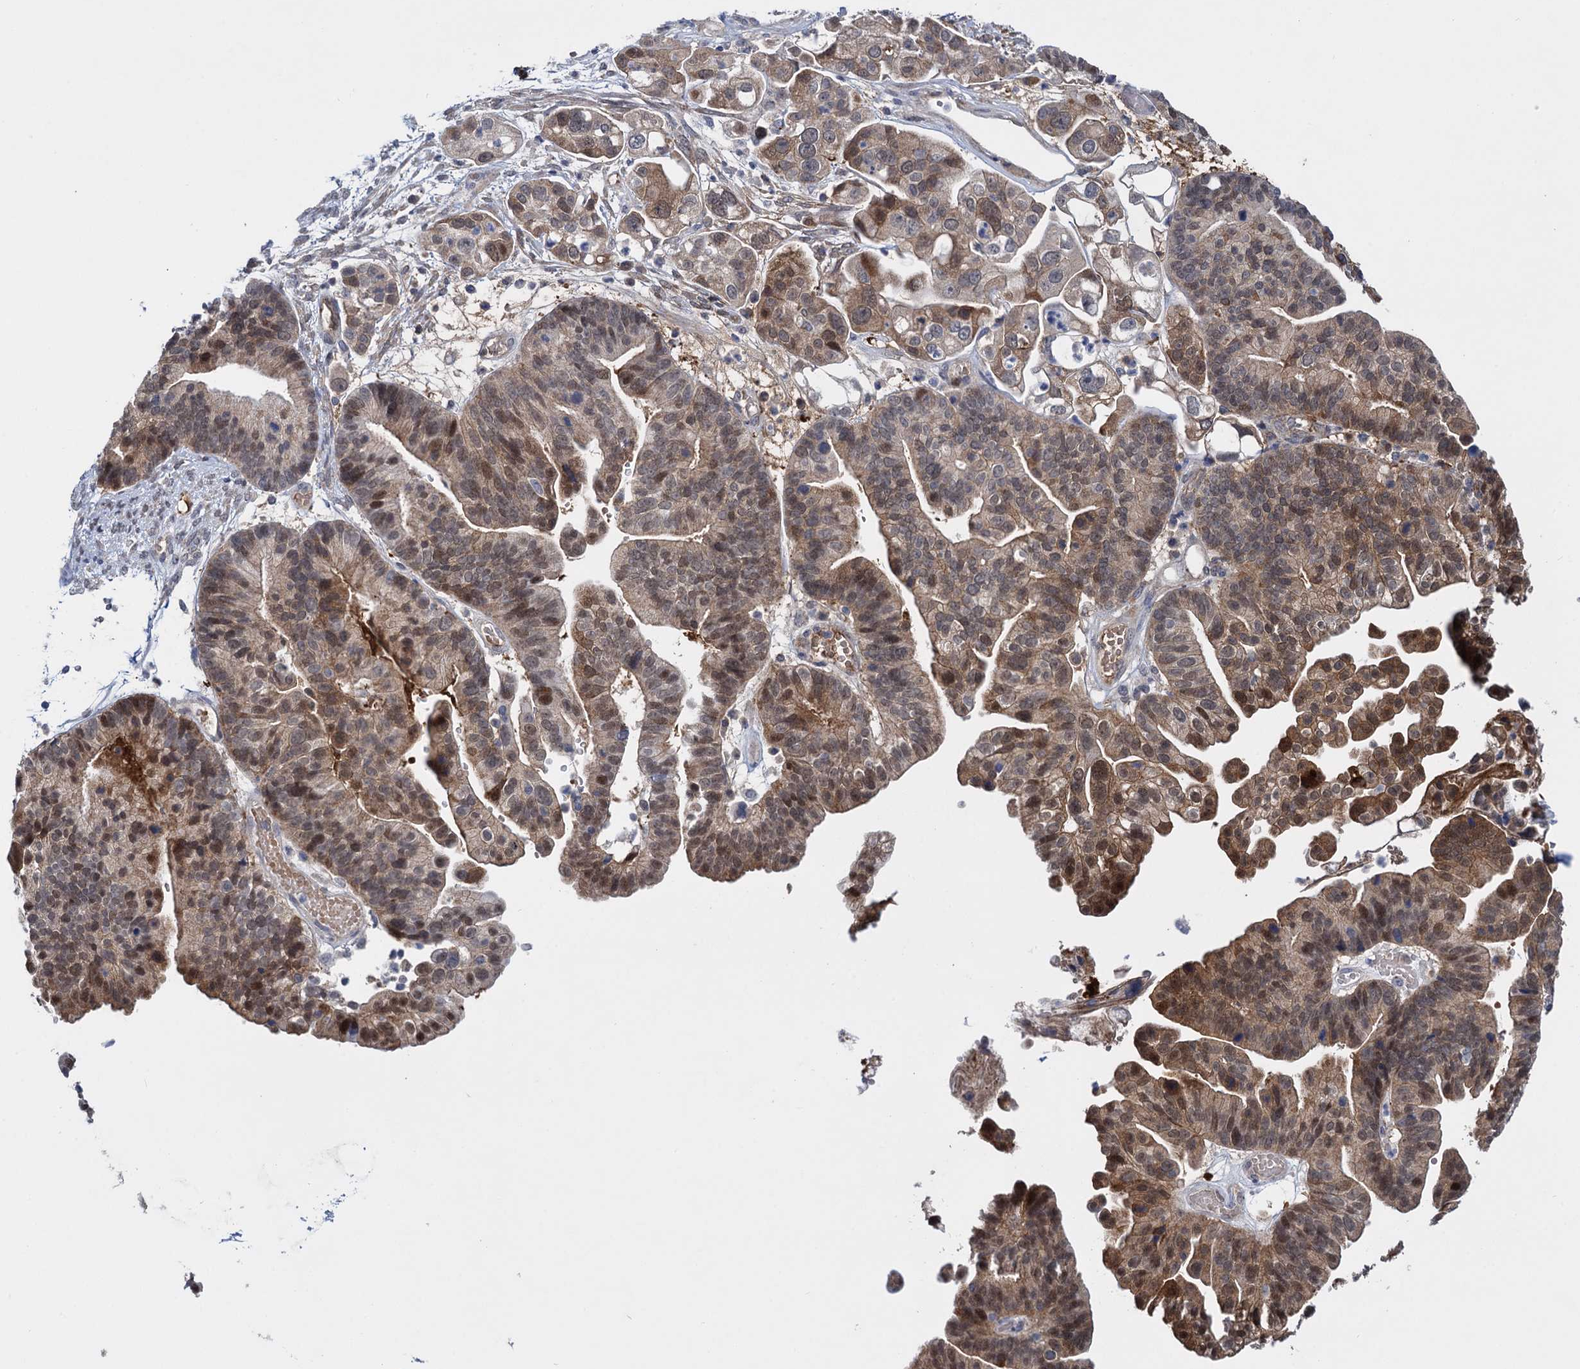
{"staining": {"intensity": "moderate", "quantity": ">75%", "location": "cytoplasmic/membranous,nuclear"}, "tissue": "ovarian cancer", "cell_type": "Tumor cells", "image_type": "cancer", "snomed": [{"axis": "morphology", "description": "Cystadenocarcinoma, serous, NOS"}, {"axis": "topography", "description": "Ovary"}], "caption": "Moderate cytoplasmic/membranous and nuclear protein expression is identified in about >75% of tumor cells in ovarian serous cystadenocarcinoma. Nuclei are stained in blue.", "gene": "GLO1", "patient": {"sex": "female", "age": 56}}